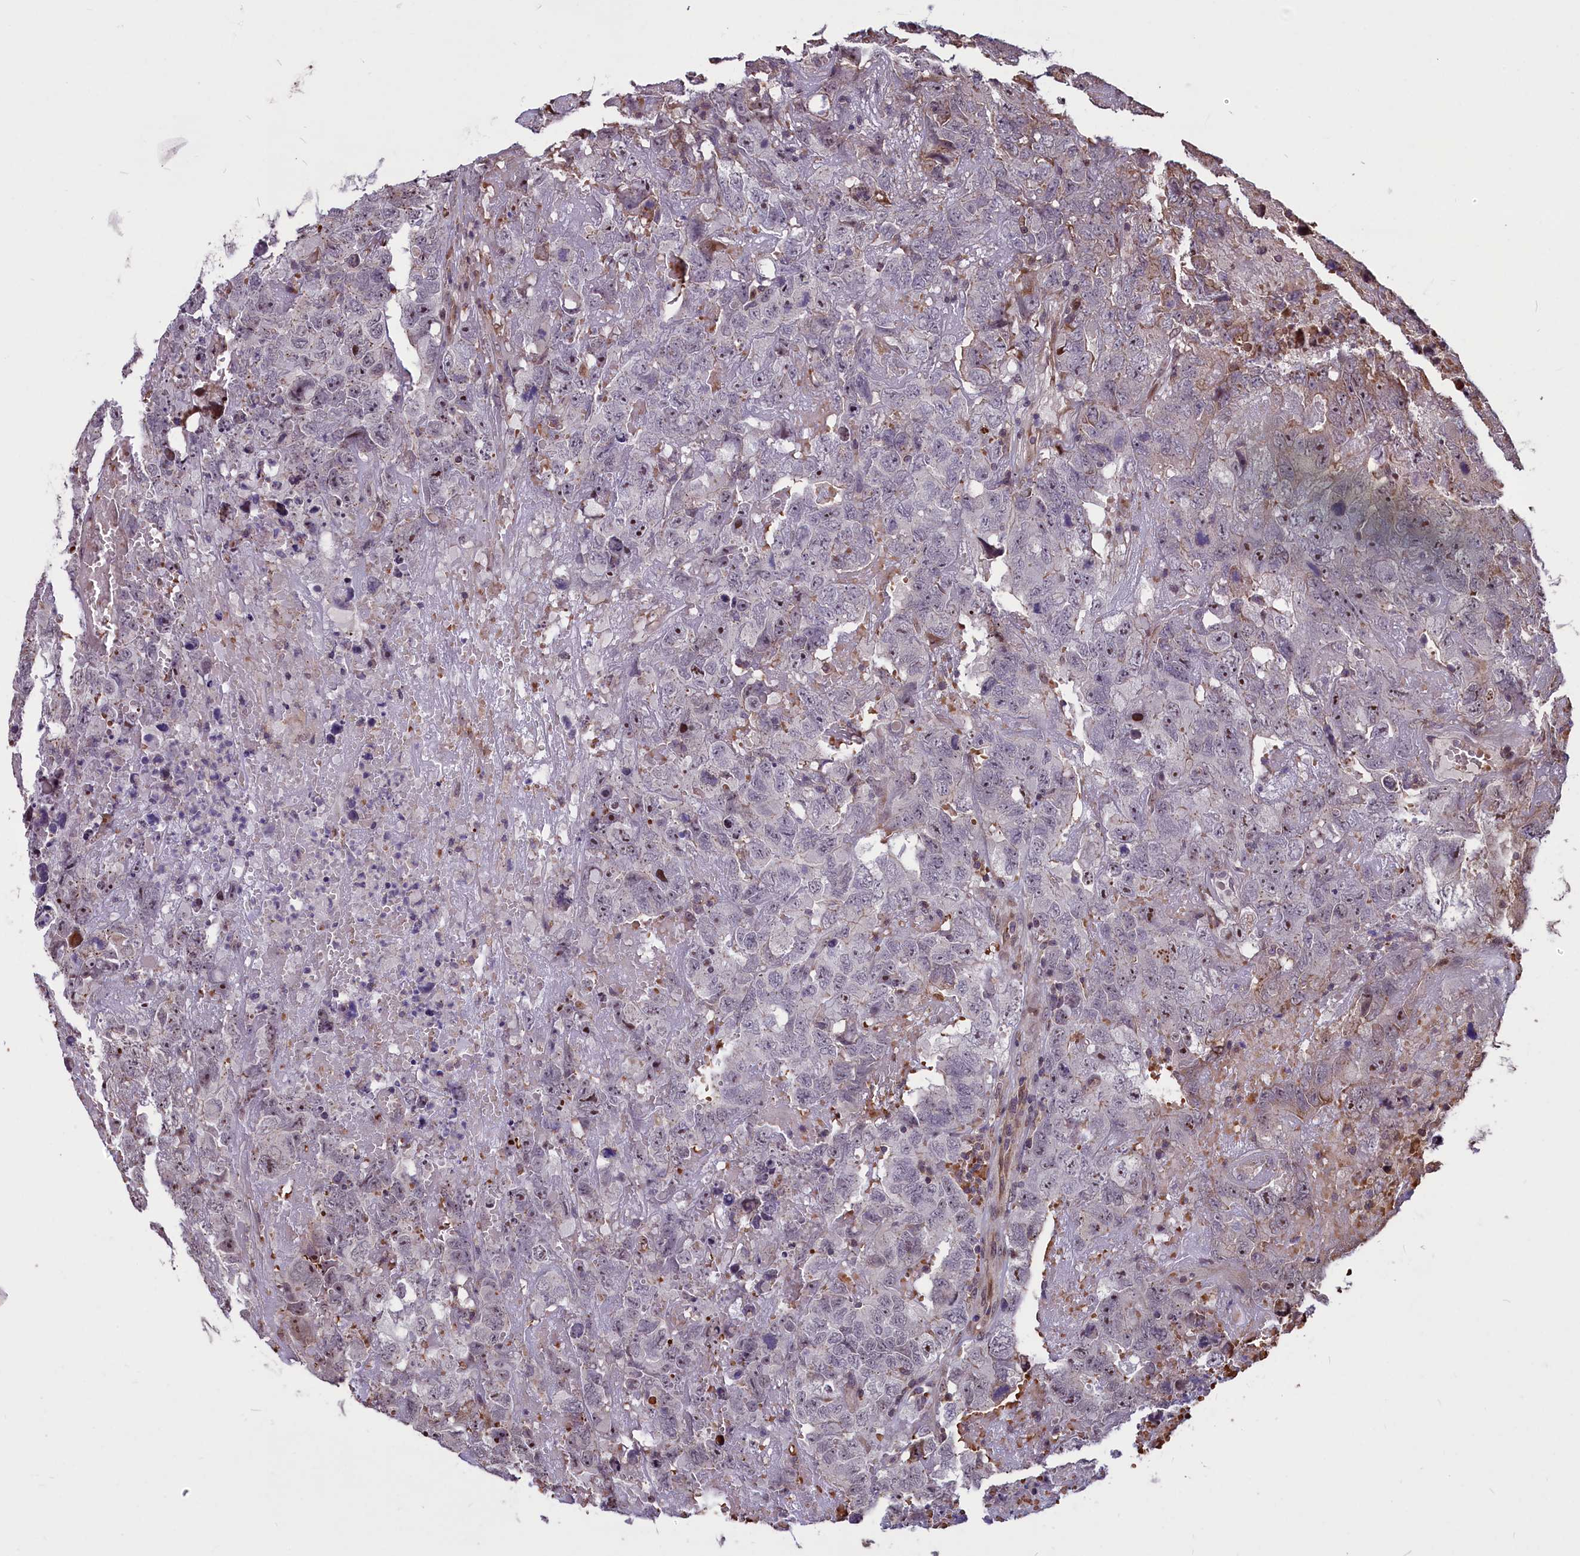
{"staining": {"intensity": "moderate", "quantity": "<25%", "location": "nuclear"}, "tissue": "testis cancer", "cell_type": "Tumor cells", "image_type": "cancer", "snomed": [{"axis": "morphology", "description": "Carcinoma, Embryonal, NOS"}, {"axis": "topography", "description": "Testis"}], "caption": "Immunohistochemistry (IHC) photomicrograph of testis cancer (embryonal carcinoma) stained for a protein (brown), which demonstrates low levels of moderate nuclear positivity in approximately <25% of tumor cells.", "gene": "SHFL", "patient": {"sex": "male", "age": 45}}